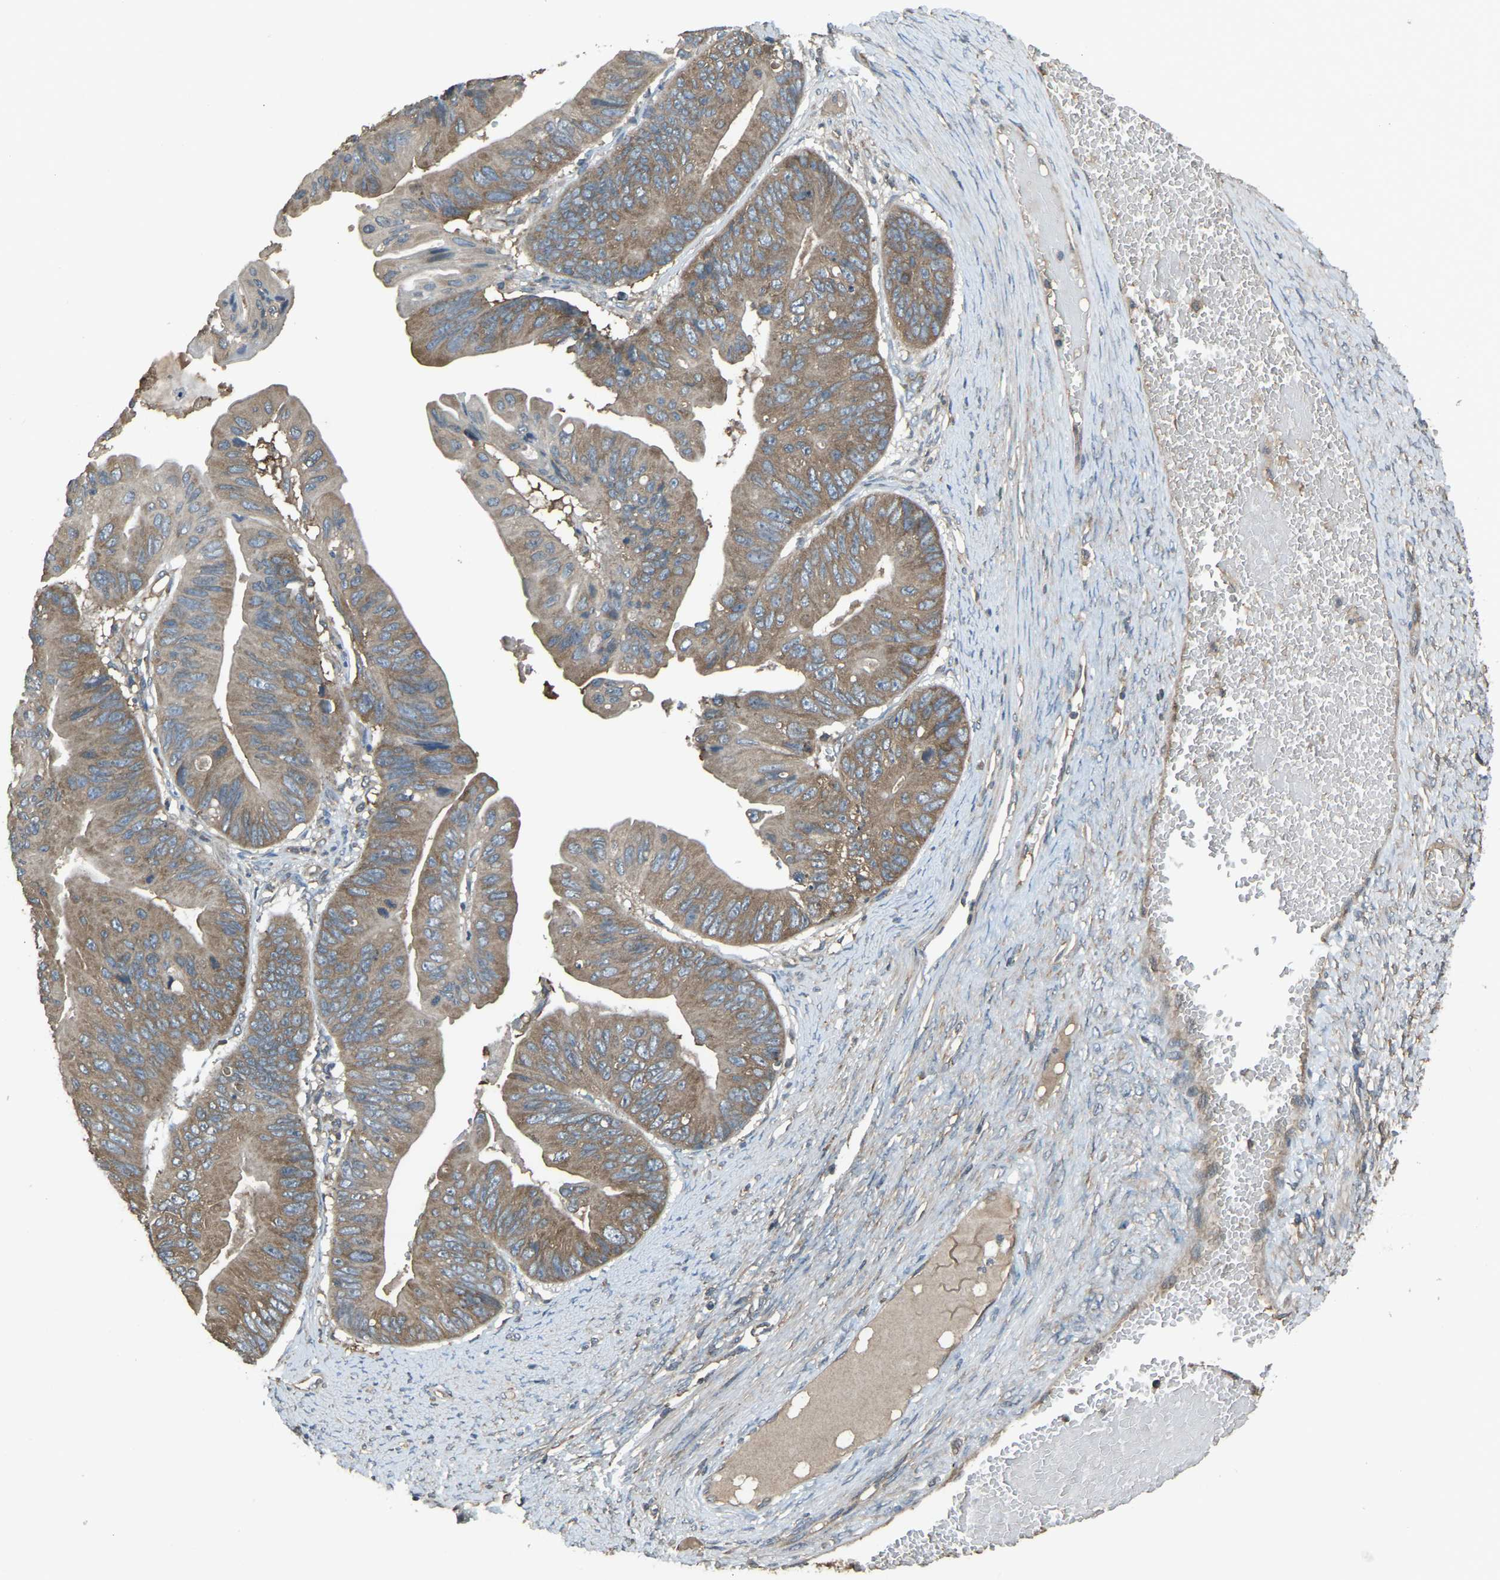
{"staining": {"intensity": "moderate", "quantity": ">75%", "location": "cytoplasmic/membranous"}, "tissue": "ovarian cancer", "cell_type": "Tumor cells", "image_type": "cancer", "snomed": [{"axis": "morphology", "description": "Cystadenocarcinoma, mucinous, NOS"}, {"axis": "topography", "description": "Ovary"}], "caption": "Mucinous cystadenocarcinoma (ovarian) stained with a protein marker exhibits moderate staining in tumor cells.", "gene": "AIMP1", "patient": {"sex": "female", "age": 61}}